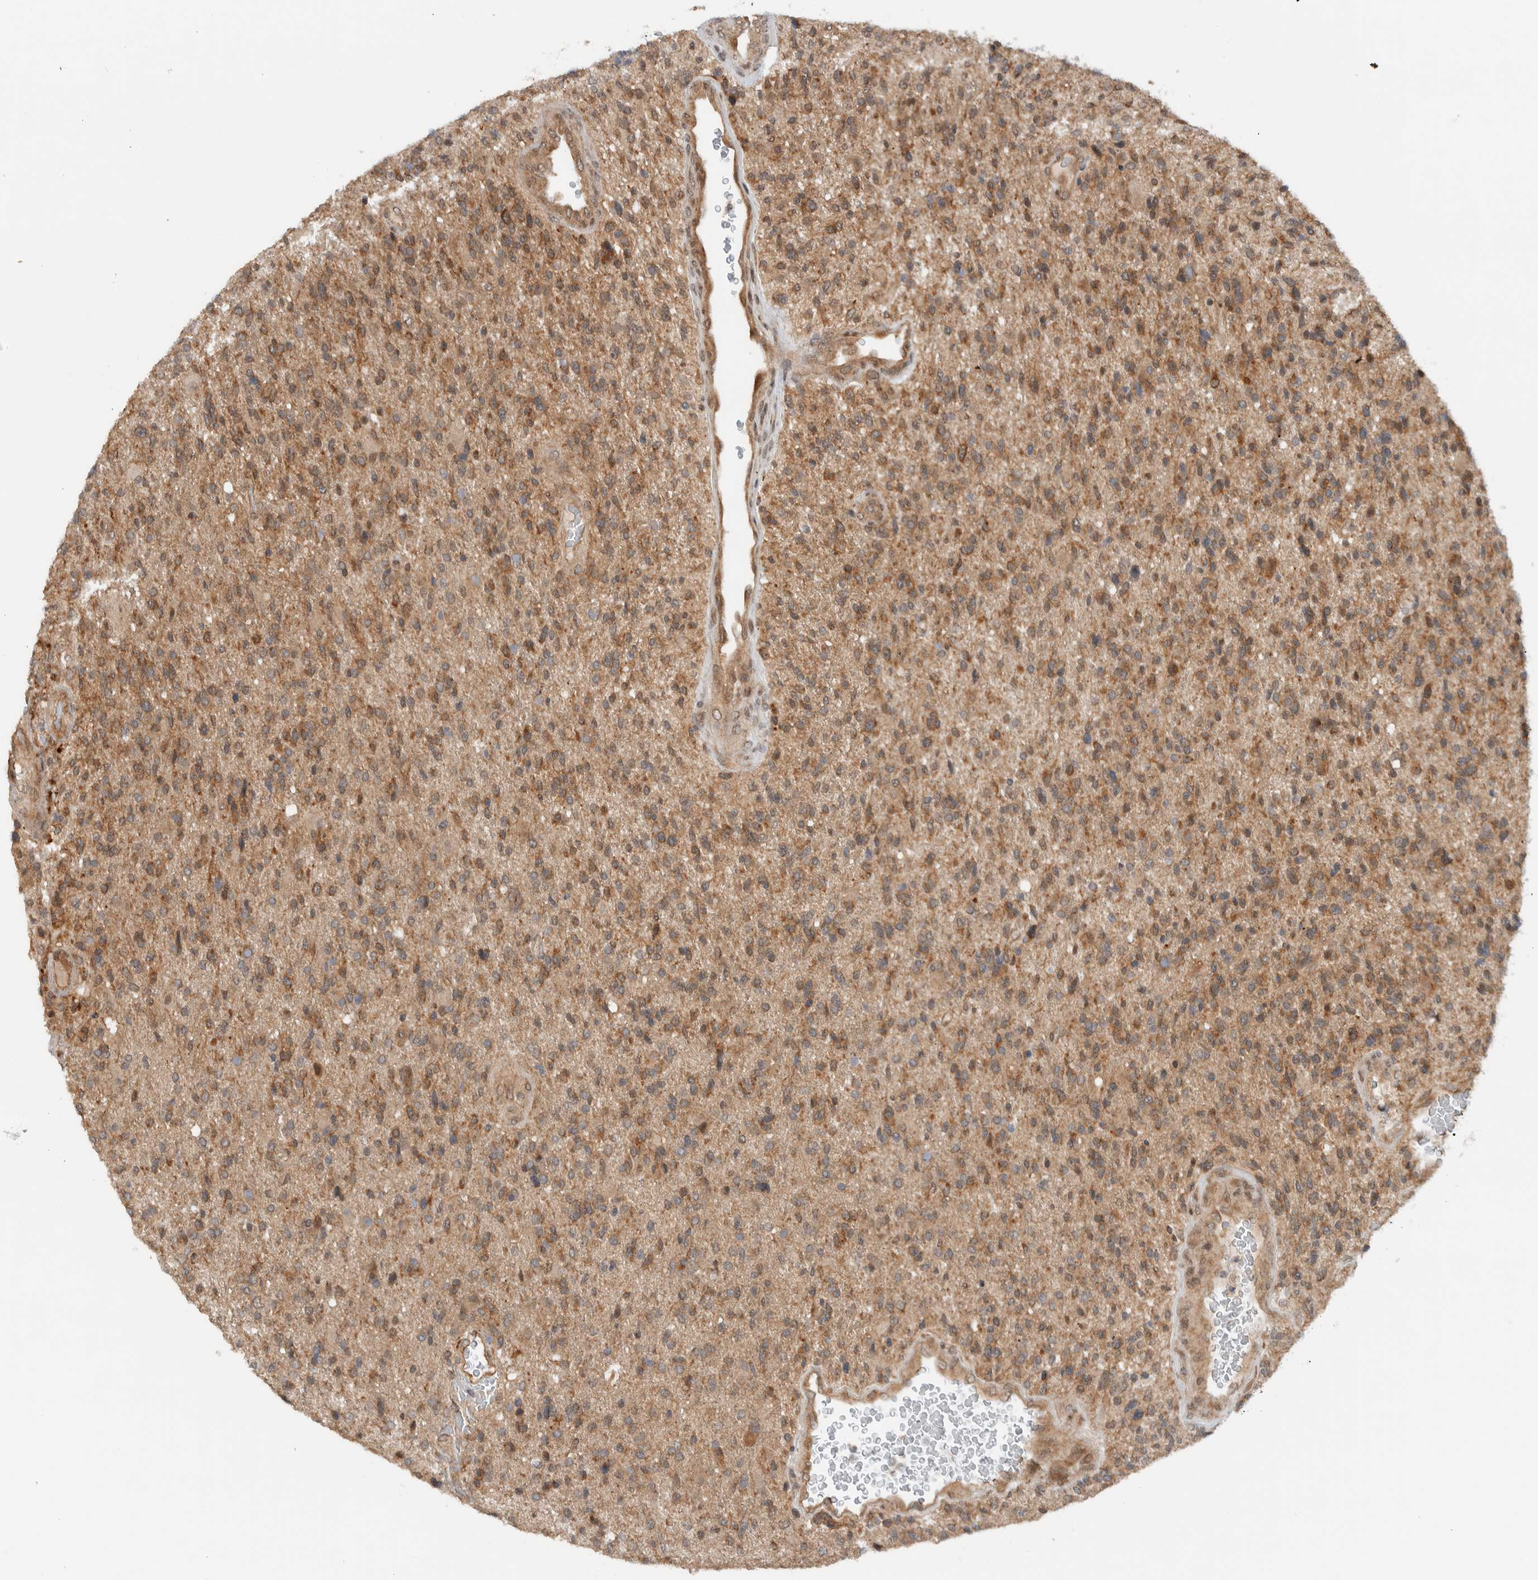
{"staining": {"intensity": "moderate", "quantity": ">75%", "location": "cytoplasmic/membranous"}, "tissue": "glioma", "cell_type": "Tumor cells", "image_type": "cancer", "snomed": [{"axis": "morphology", "description": "Glioma, malignant, High grade"}, {"axis": "topography", "description": "Brain"}], "caption": "Protein staining of malignant glioma (high-grade) tissue shows moderate cytoplasmic/membranous expression in approximately >75% of tumor cells.", "gene": "KLHL6", "patient": {"sex": "male", "age": 72}}